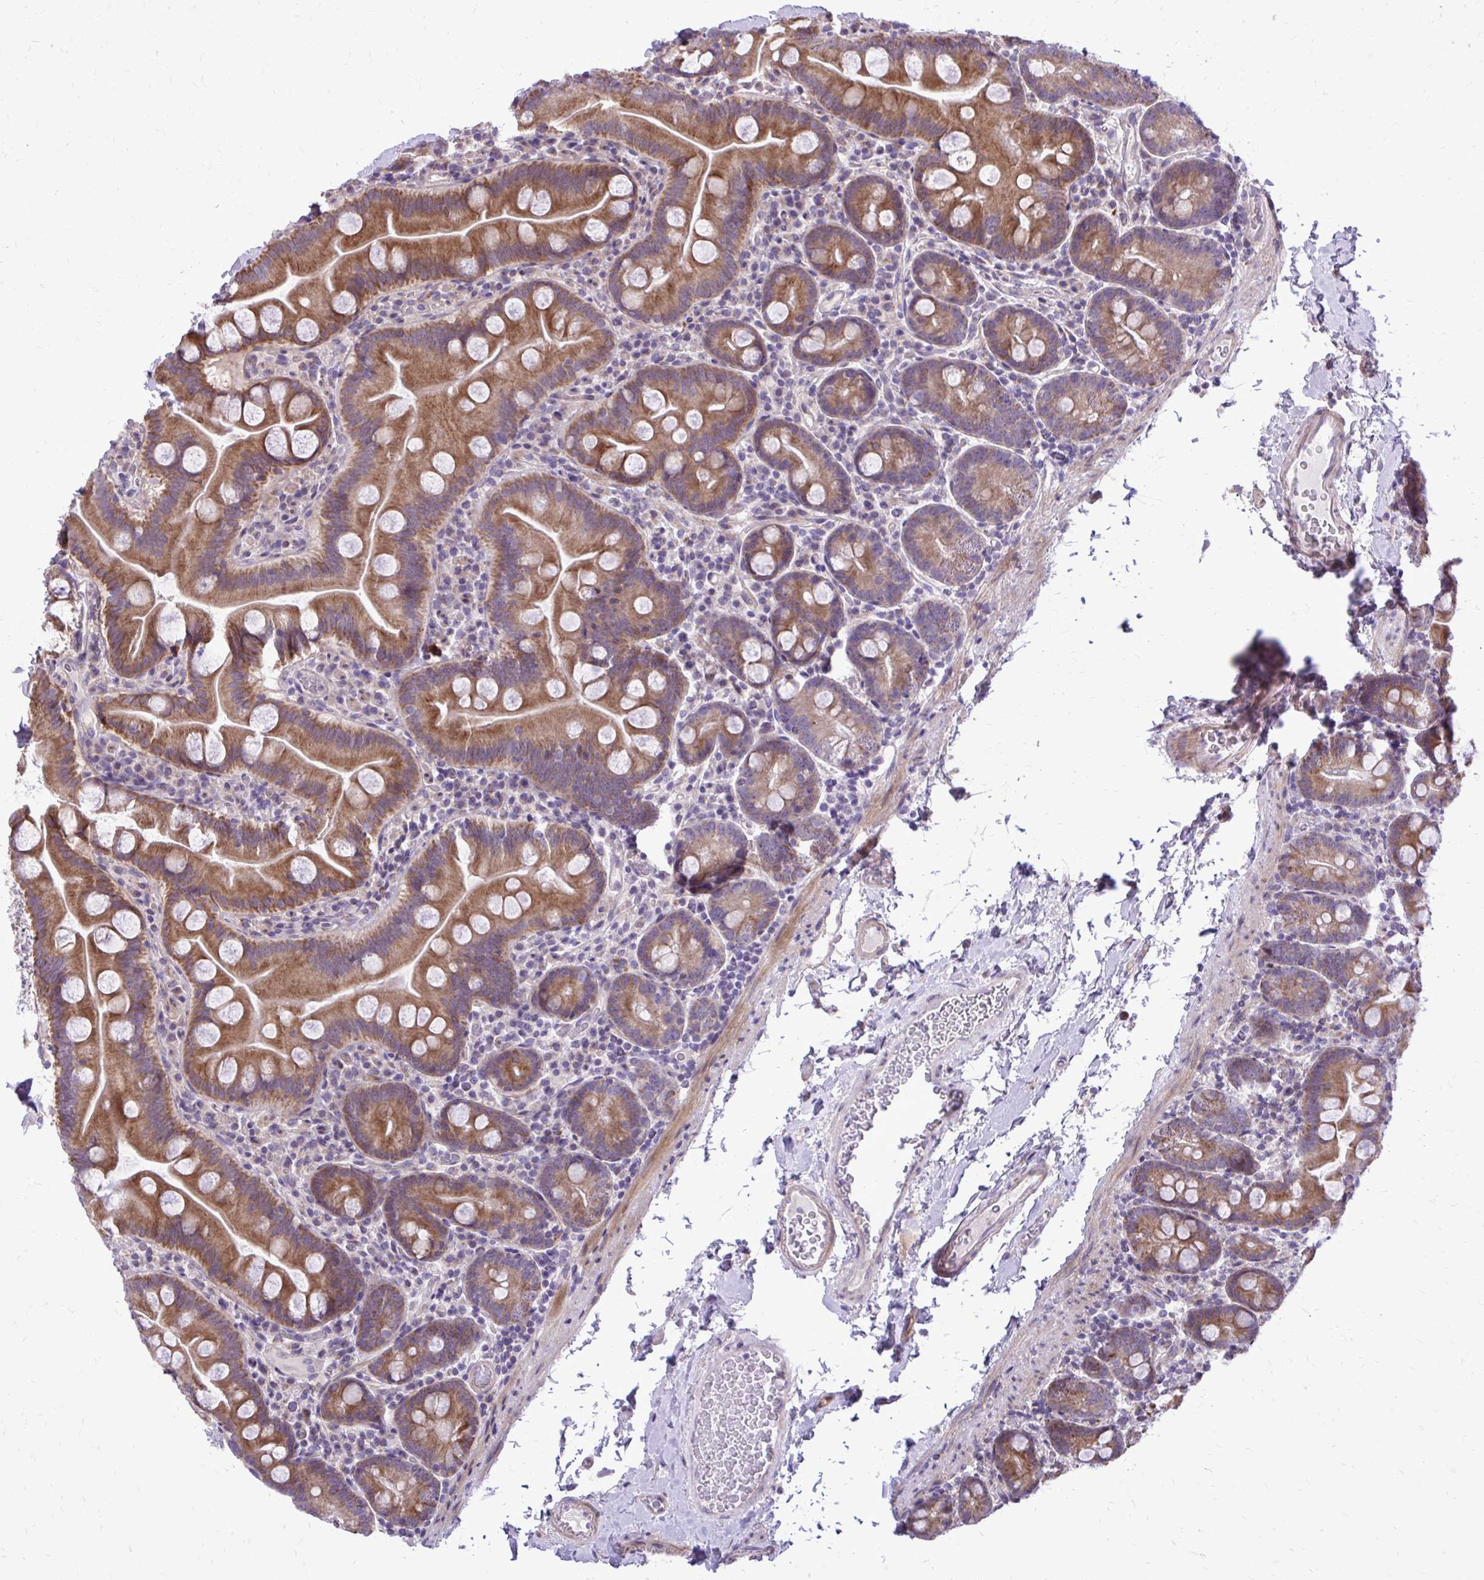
{"staining": {"intensity": "moderate", "quantity": ">75%", "location": "cytoplasmic/membranous"}, "tissue": "small intestine", "cell_type": "Glandular cells", "image_type": "normal", "snomed": [{"axis": "morphology", "description": "Normal tissue, NOS"}, {"axis": "topography", "description": "Small intestine"}], "caption": "Protein expression analysis of benign human small intestine reveals moderate cytoplasmic/membranous expression in approximately >75% of glandular cells. (IHC, brightfield microscopy, high magnification).", "gene": "ABCC3", "patient": {"sex": "female", "age": 68}}